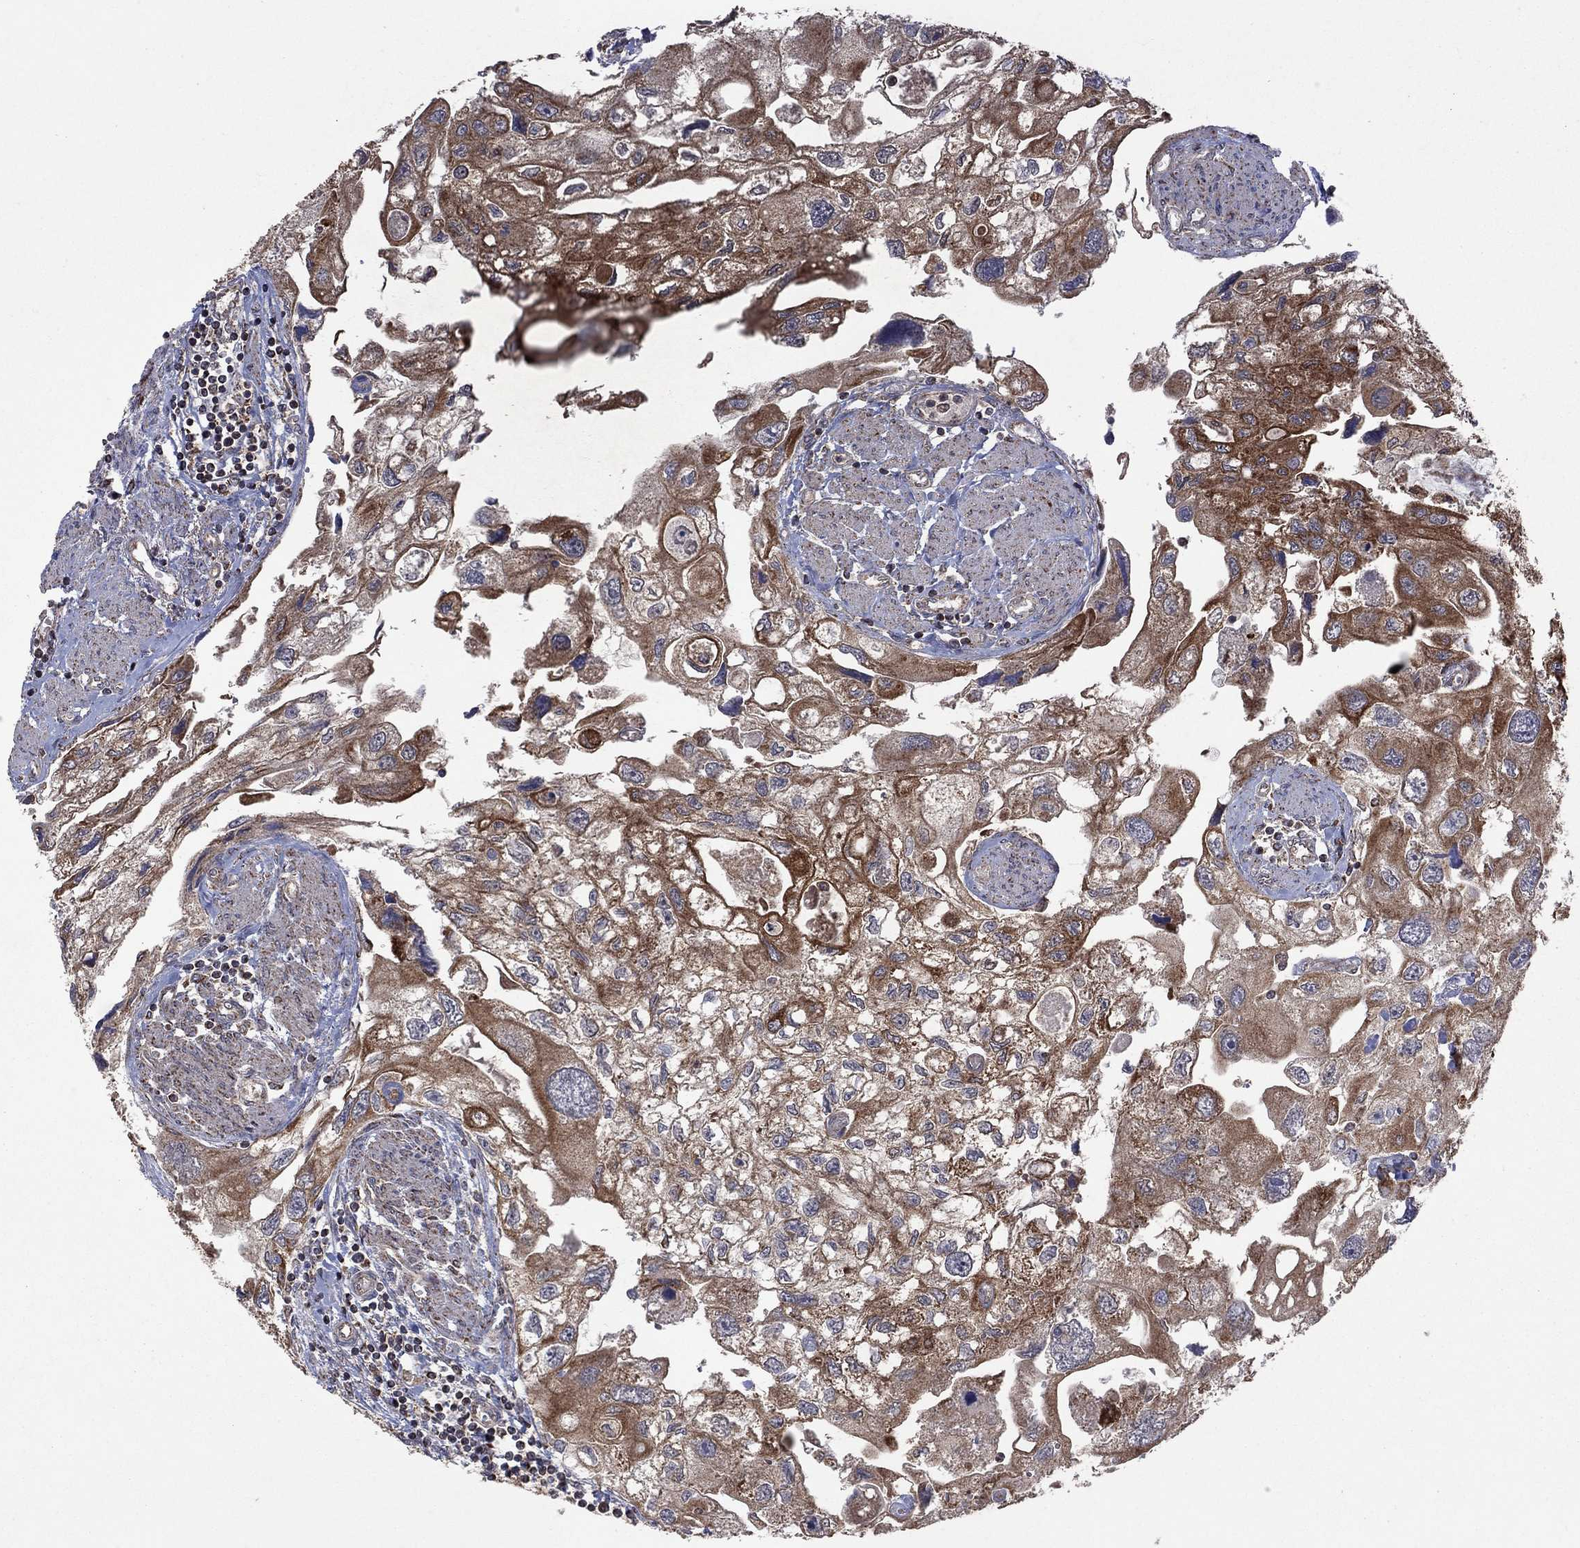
{"staining": {"intensity": "moderate", "quantity": ">75%", "location": "cytoplasmic/membranous"}, "tissue": "urothelial cancer", "cell_type": "Tumor cells", "image_type": "cancer", "snomed": [{"axis": "morphology", "description": "Urothelial carcinoma, High grade"}, {"axis": "topography", "description": "Urinary bladder"}], "caption": "Tumor cells reveal medium levels of moderate cytoplasmic/membranous staining in about >75% of cells in human urothelial cancer.", "gene": "DPH1", "patient": {"sex": "male", "age": 59}}